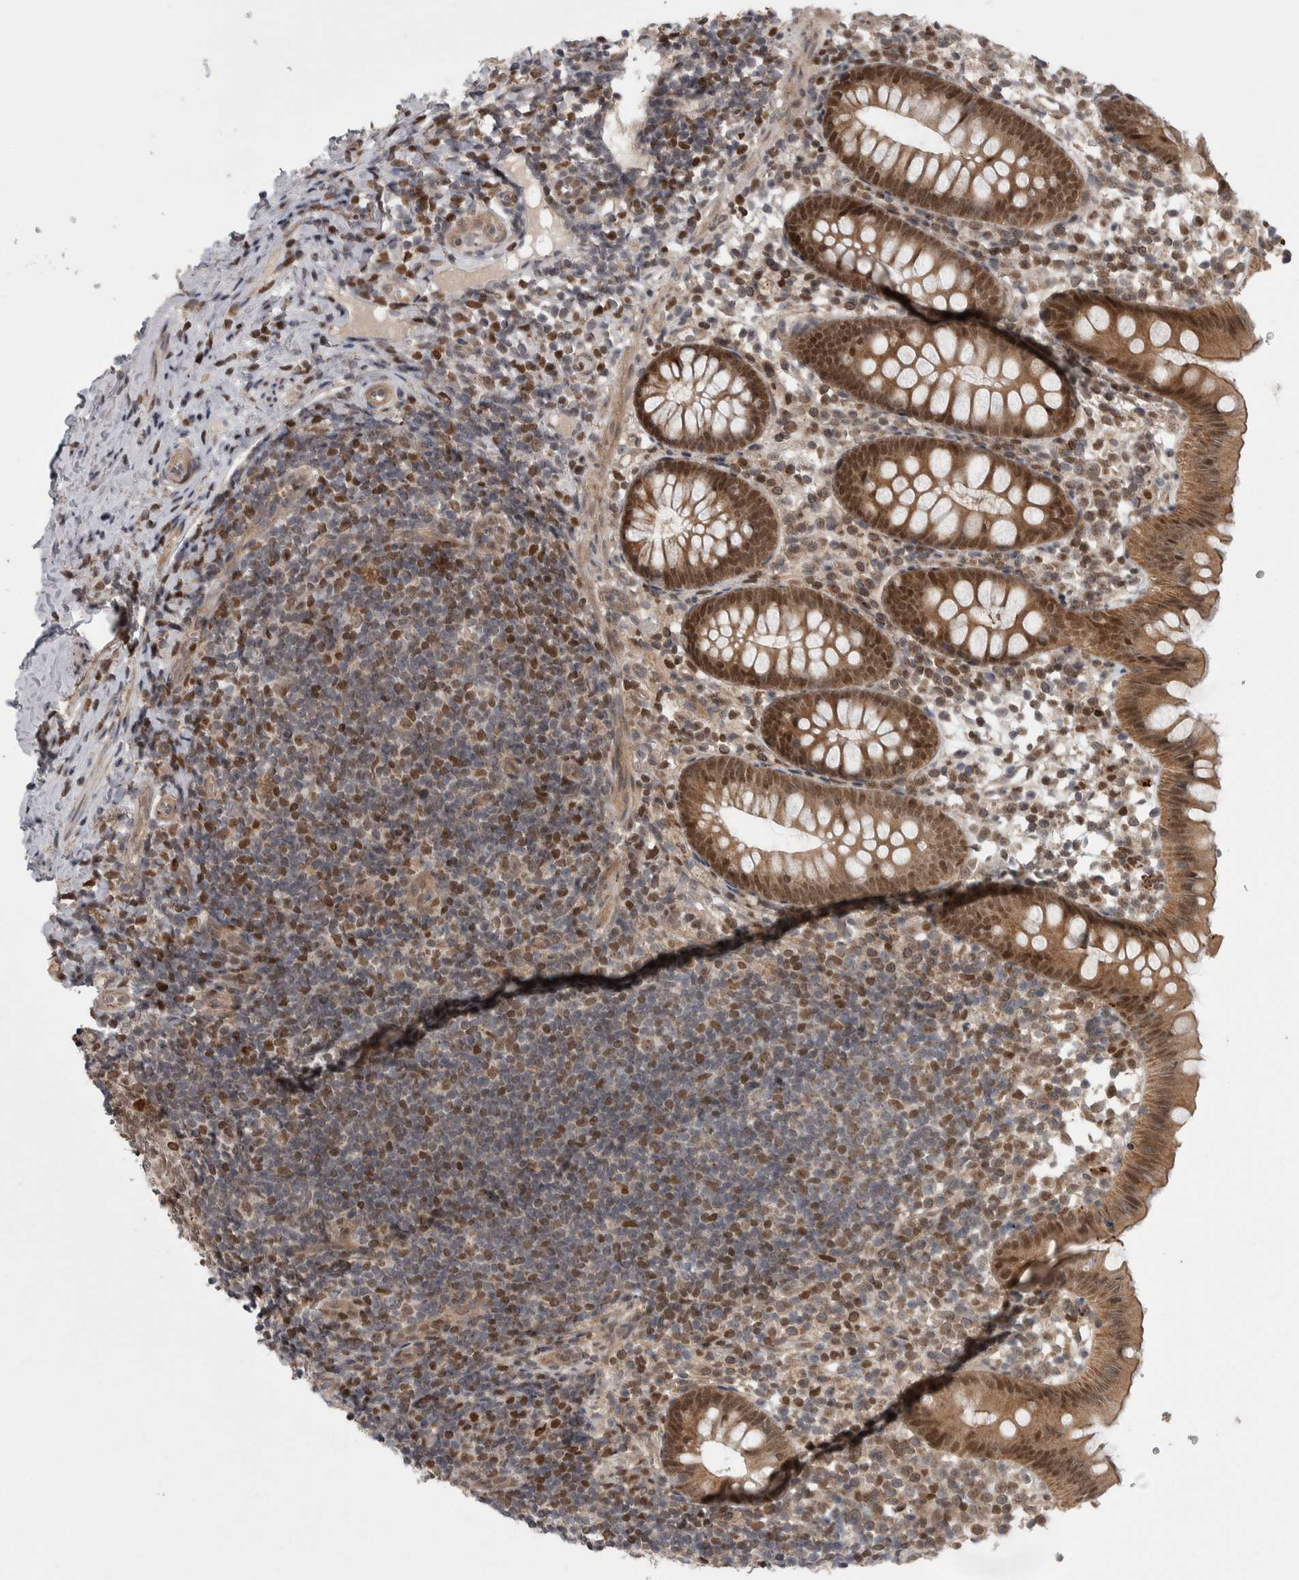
{"staining": {"intensity": "moderate", "quantity": ">75%", "location": "cytoplasmic/membranous,nuclear"}, "tissue": "appendix", "cell_type": "Glandular cells", "image_type": "normal", "snomed": [{"axis": "morphology", "description": "Normal tissue, NOS"}, {"axis": "topography", "description": "Appendix"}], "caption": "IHC (DAB) staining of unremarkable human appendix exhibits moderate cytoplasmic/membranous,nuclear protein positivity in approximately >75% of glandular cells.", "gene": "CWC27", "patient": {"sex": "female", "age": 20}}